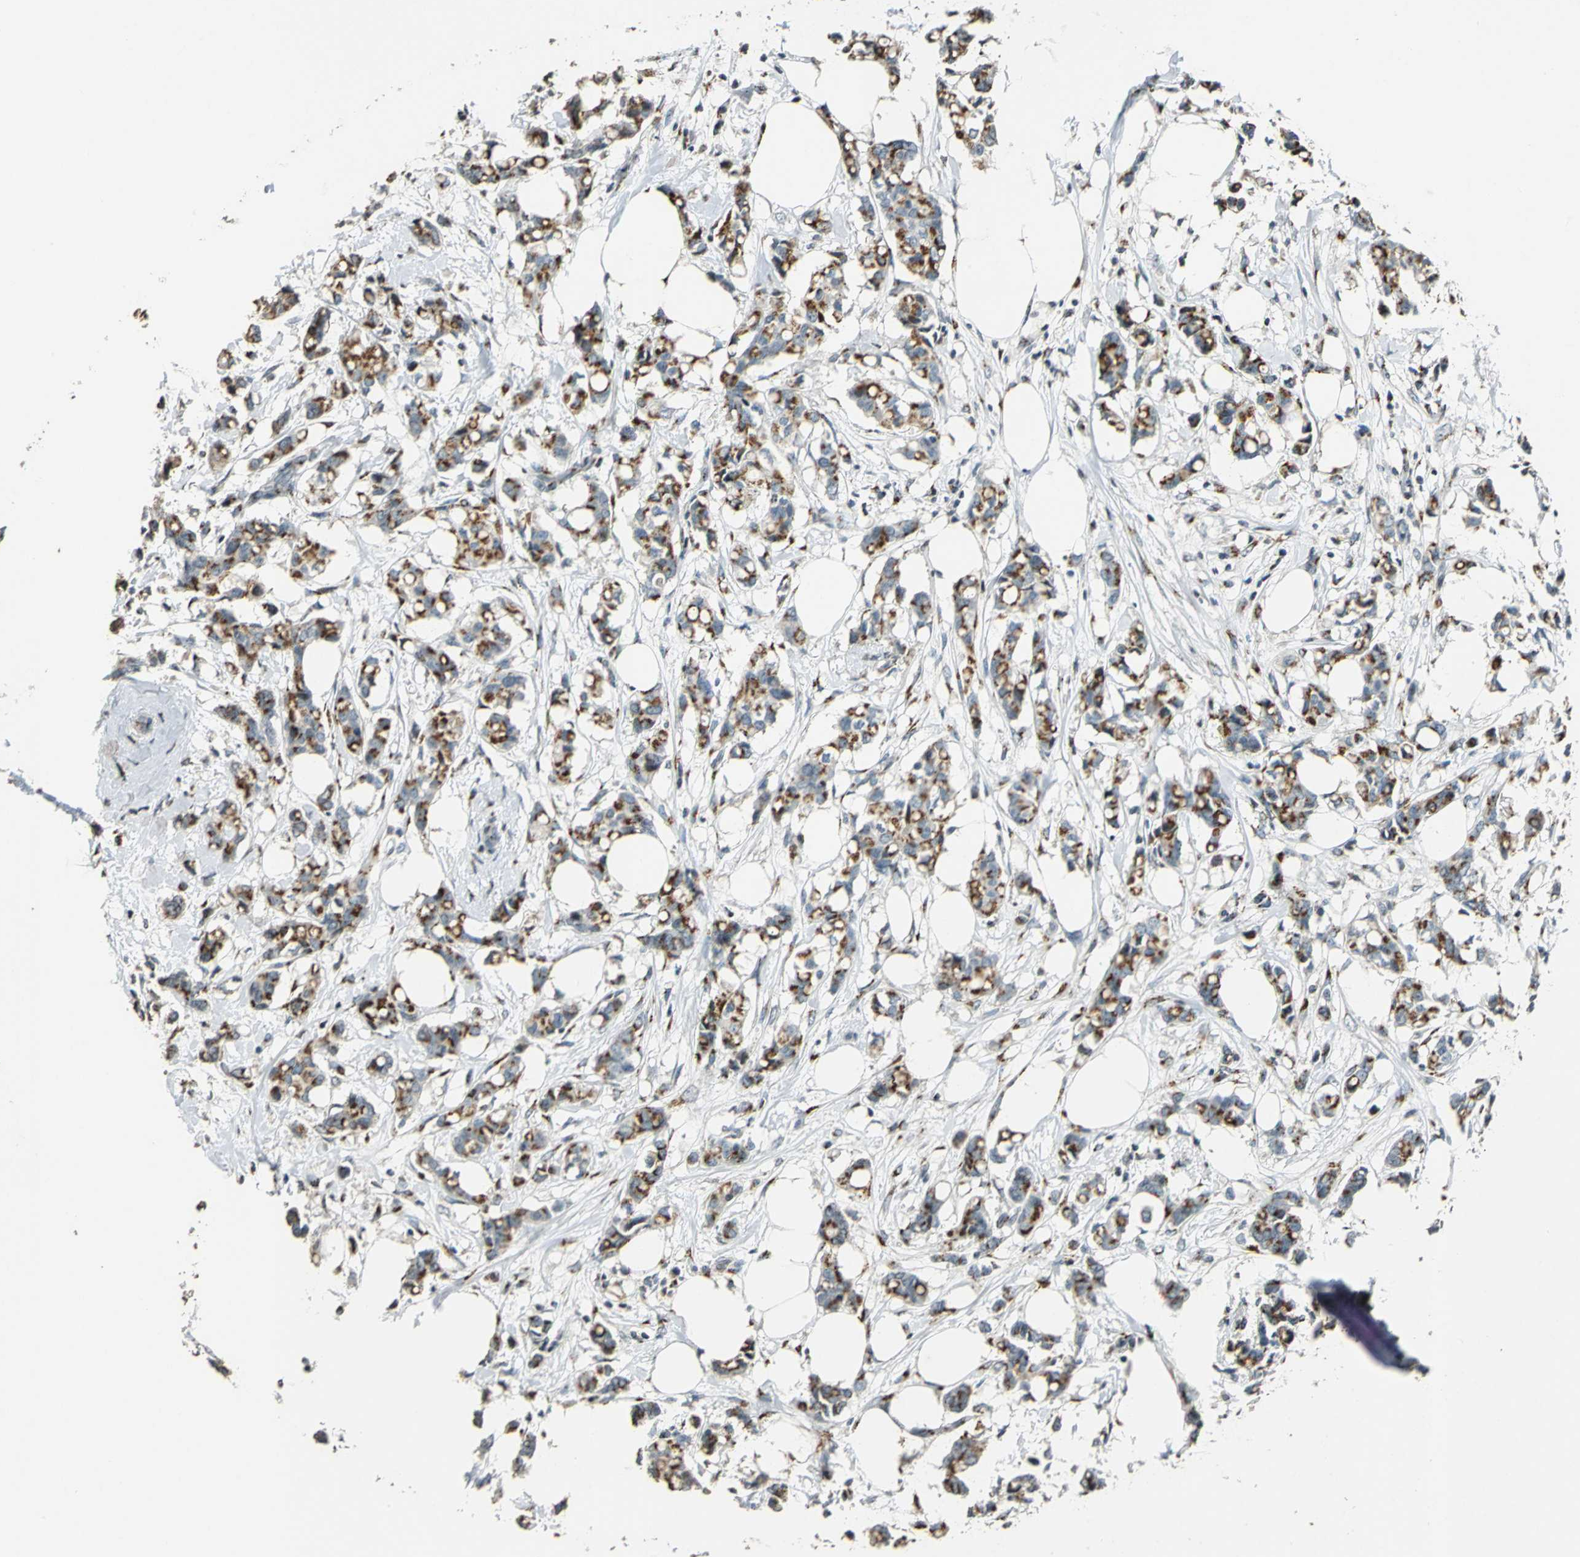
{"staining": {"intensity": "moderate", "quantity": ">75%", "location": "cytoplasmic/membranous"}, "tissue": "breast cancer", "cell_type": "Tumor cells", "image_type": "cancer", "snomed": [{"axis": "morphology", "description": "Duct carcinoma"}, {"axis": "topography", "description": "Breast"}], "caption": "Tumor cells show medium levels of moderate cytoplasmic/membranous positivity in about >75% of cells in human infiltrating ductal carcinoma (breast).", "gene": "TMEM115", "patient": {"sex": "female", "age": 84}}